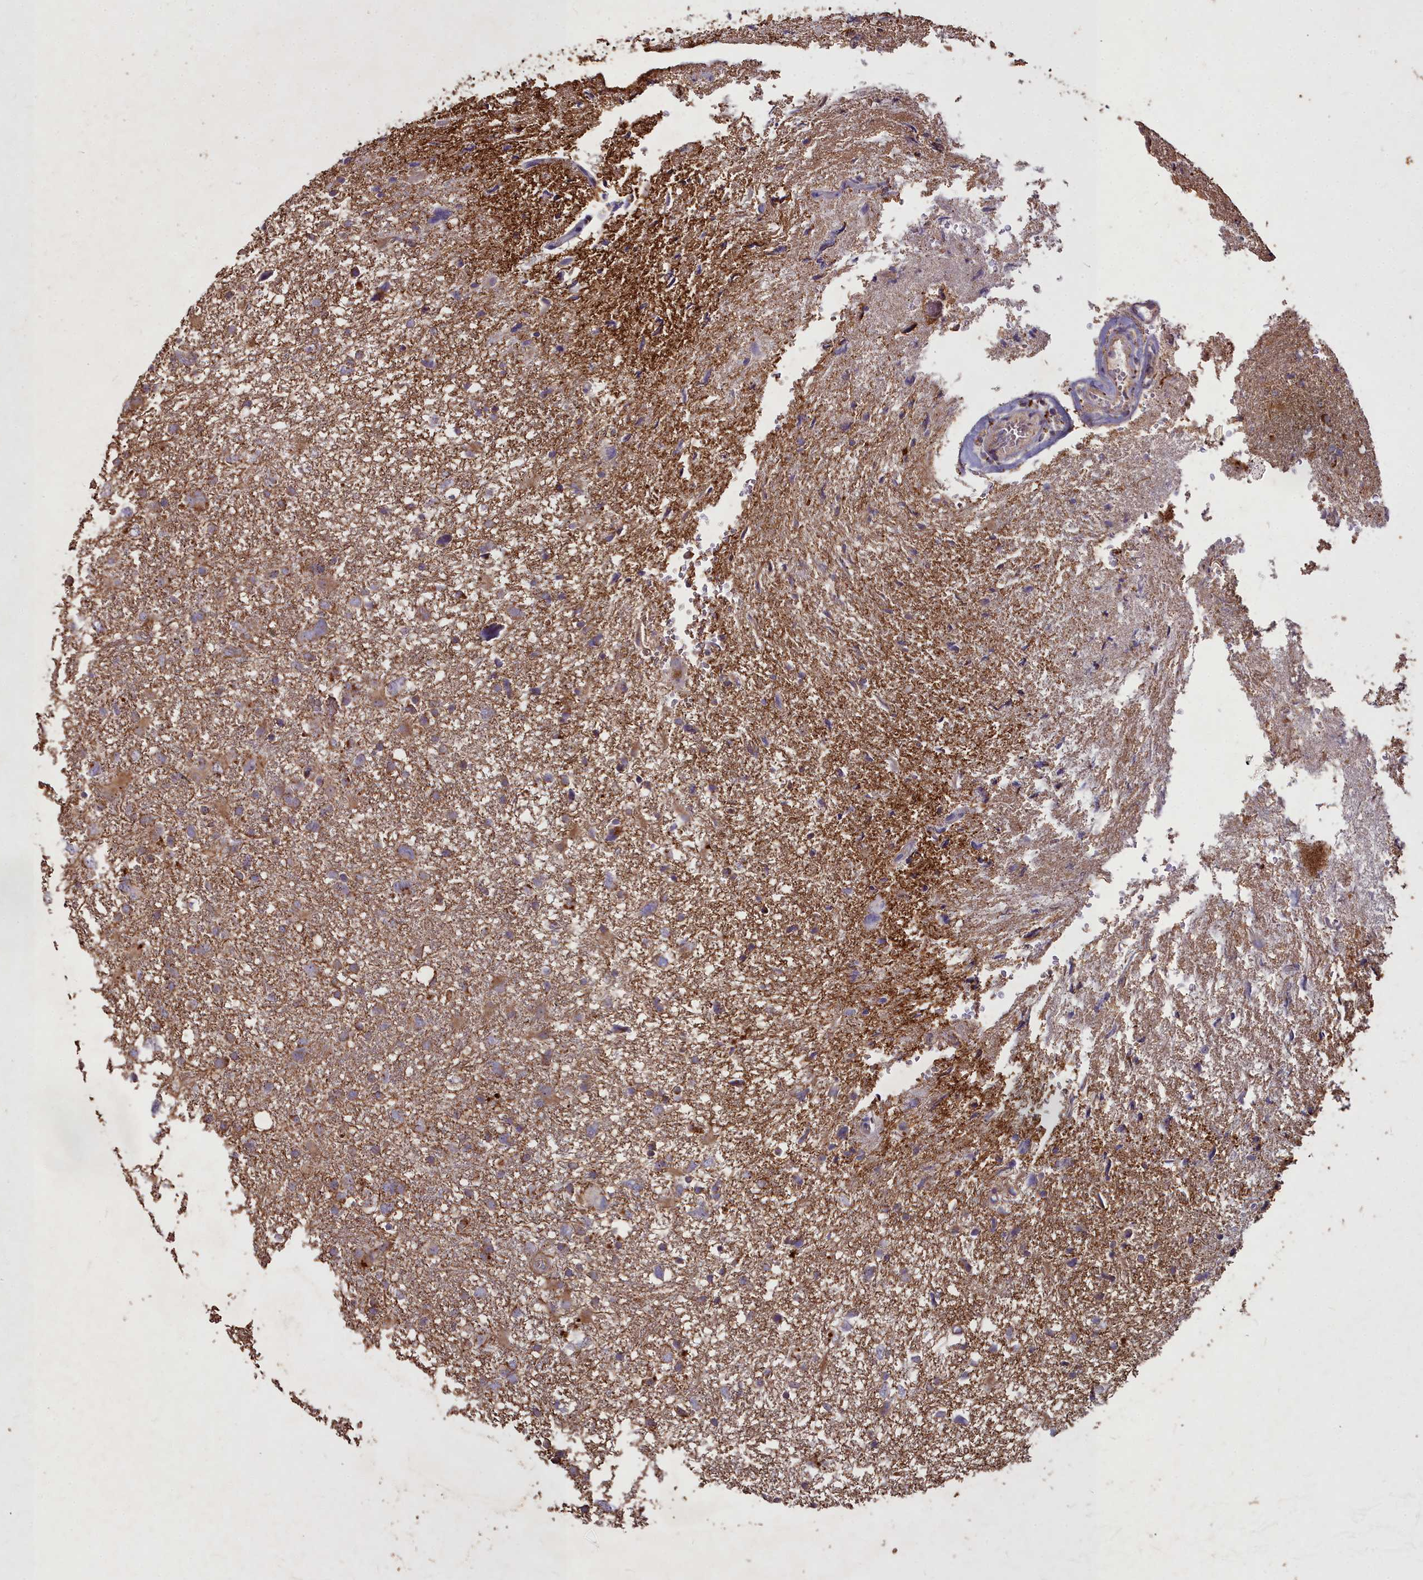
{"staining": {"intensity": "weak", "quantity": "25%-75%", "location": "cytoplasmic/membranous"}, "tissue": "glioma", "cell_type": "Tumor cells", "image_type": "cancer", "snomed": [{"axis": "morphology", "description": "Glioma, malignant, High grade"}, {"axis": "topography", "description": "Brain"}], "caption": "Approximately 25%-75% of tumor cells in glioma display weak cytoplasmic/membranous protein positivity as visualized by brown immunohistochemical staining.", "gene": "COX11", "patient": {"sex": "male", "age": 61}}